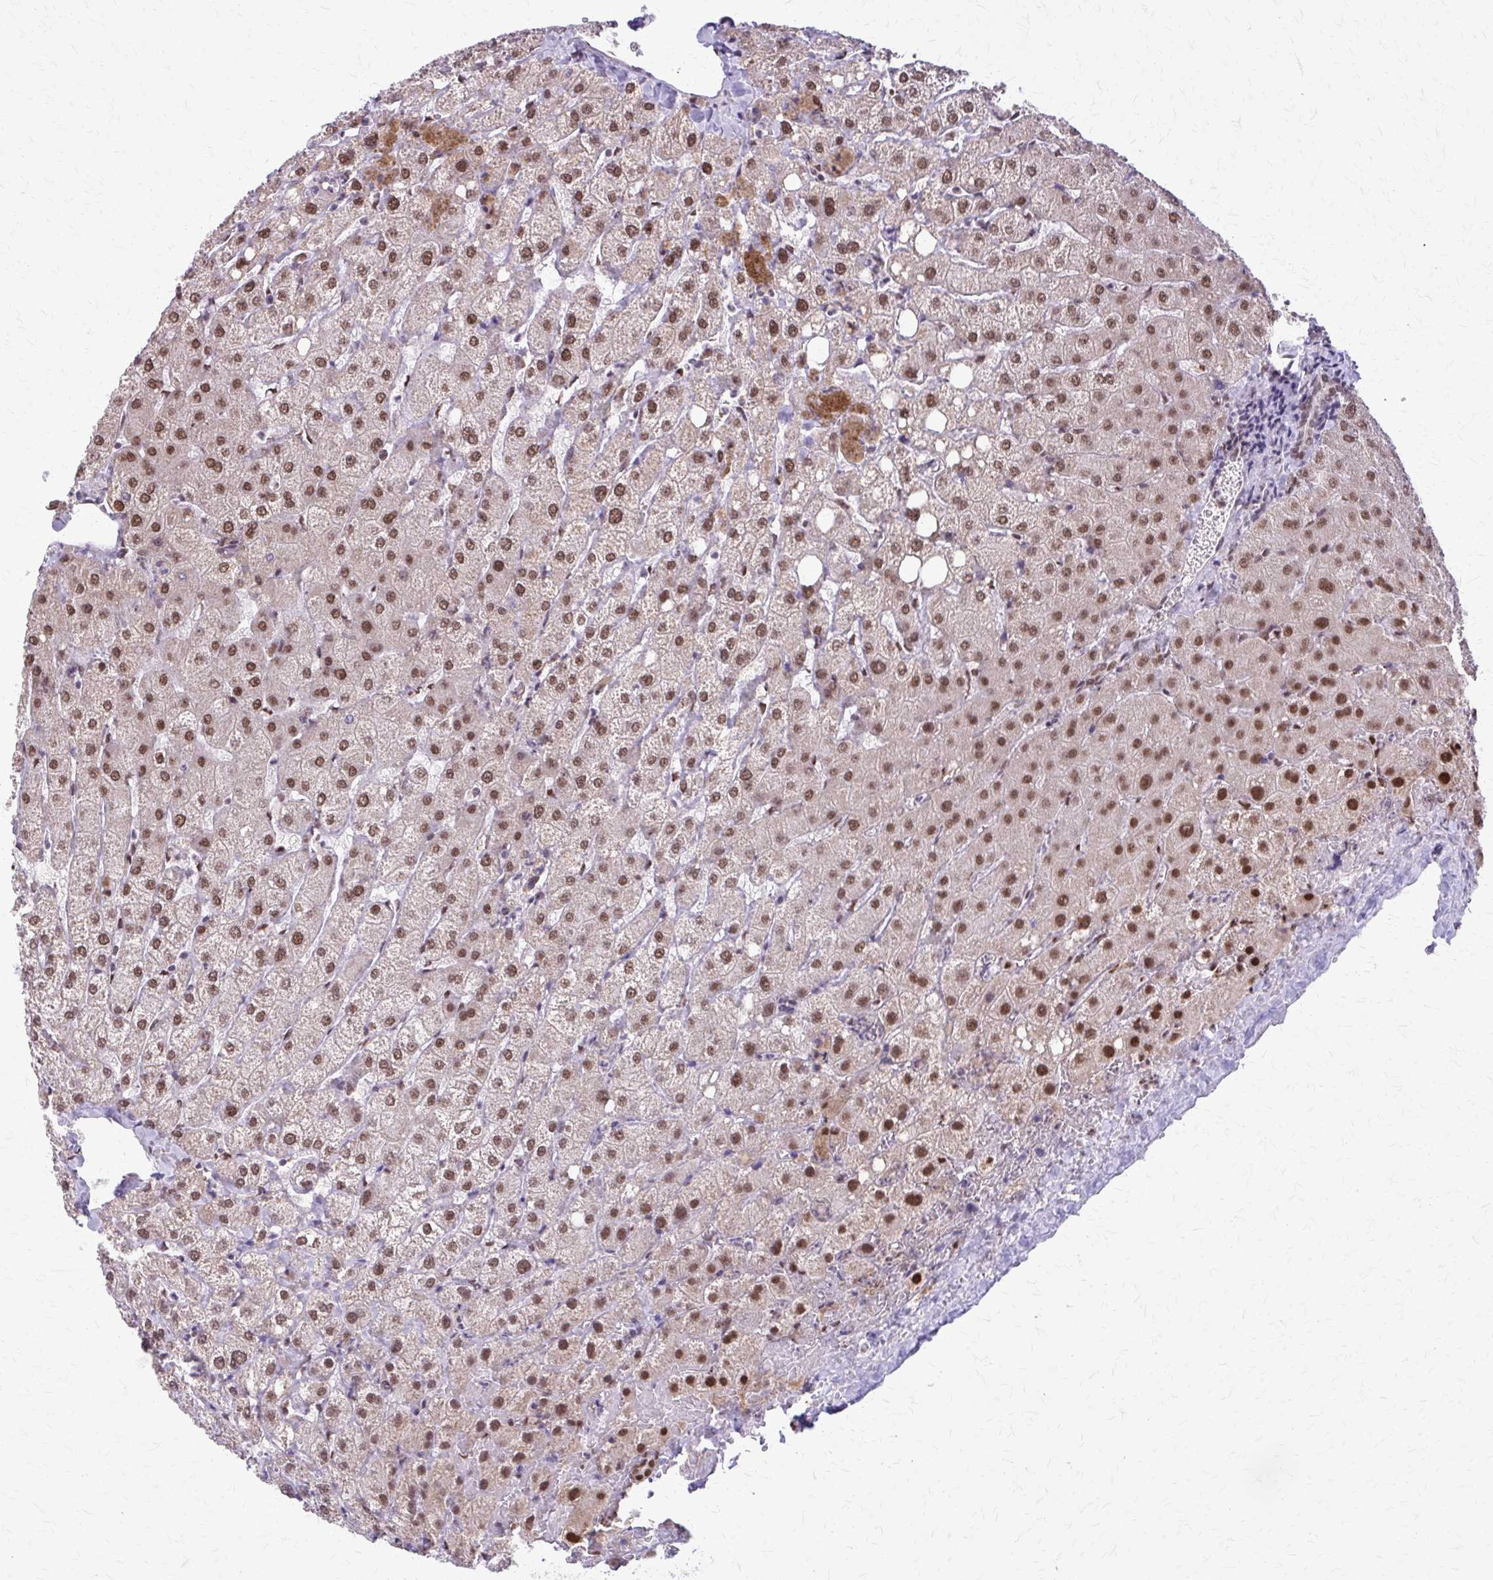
{"staining": {"intensity": "moderate", "quantity": ">75%", "location": "nuclear"}, "tissue": "liver", "cell_type": "Cholangiocytes", "image_type": "normal", "snomed": [{"axis": "morphology", "description": "Normal tissue, NOS"}, {"axis": "topography", "description": "Liver"}], "caption": "A micrograph of human liver stained for a protein shows moderate nuclear brown staining in cholangiocytes. Immunohistochemistry (ihc) stains the protein in brown and the nuclei are stained blue.", "gene": "TTF1", "patient": {"sex": "female", "age": 54}}